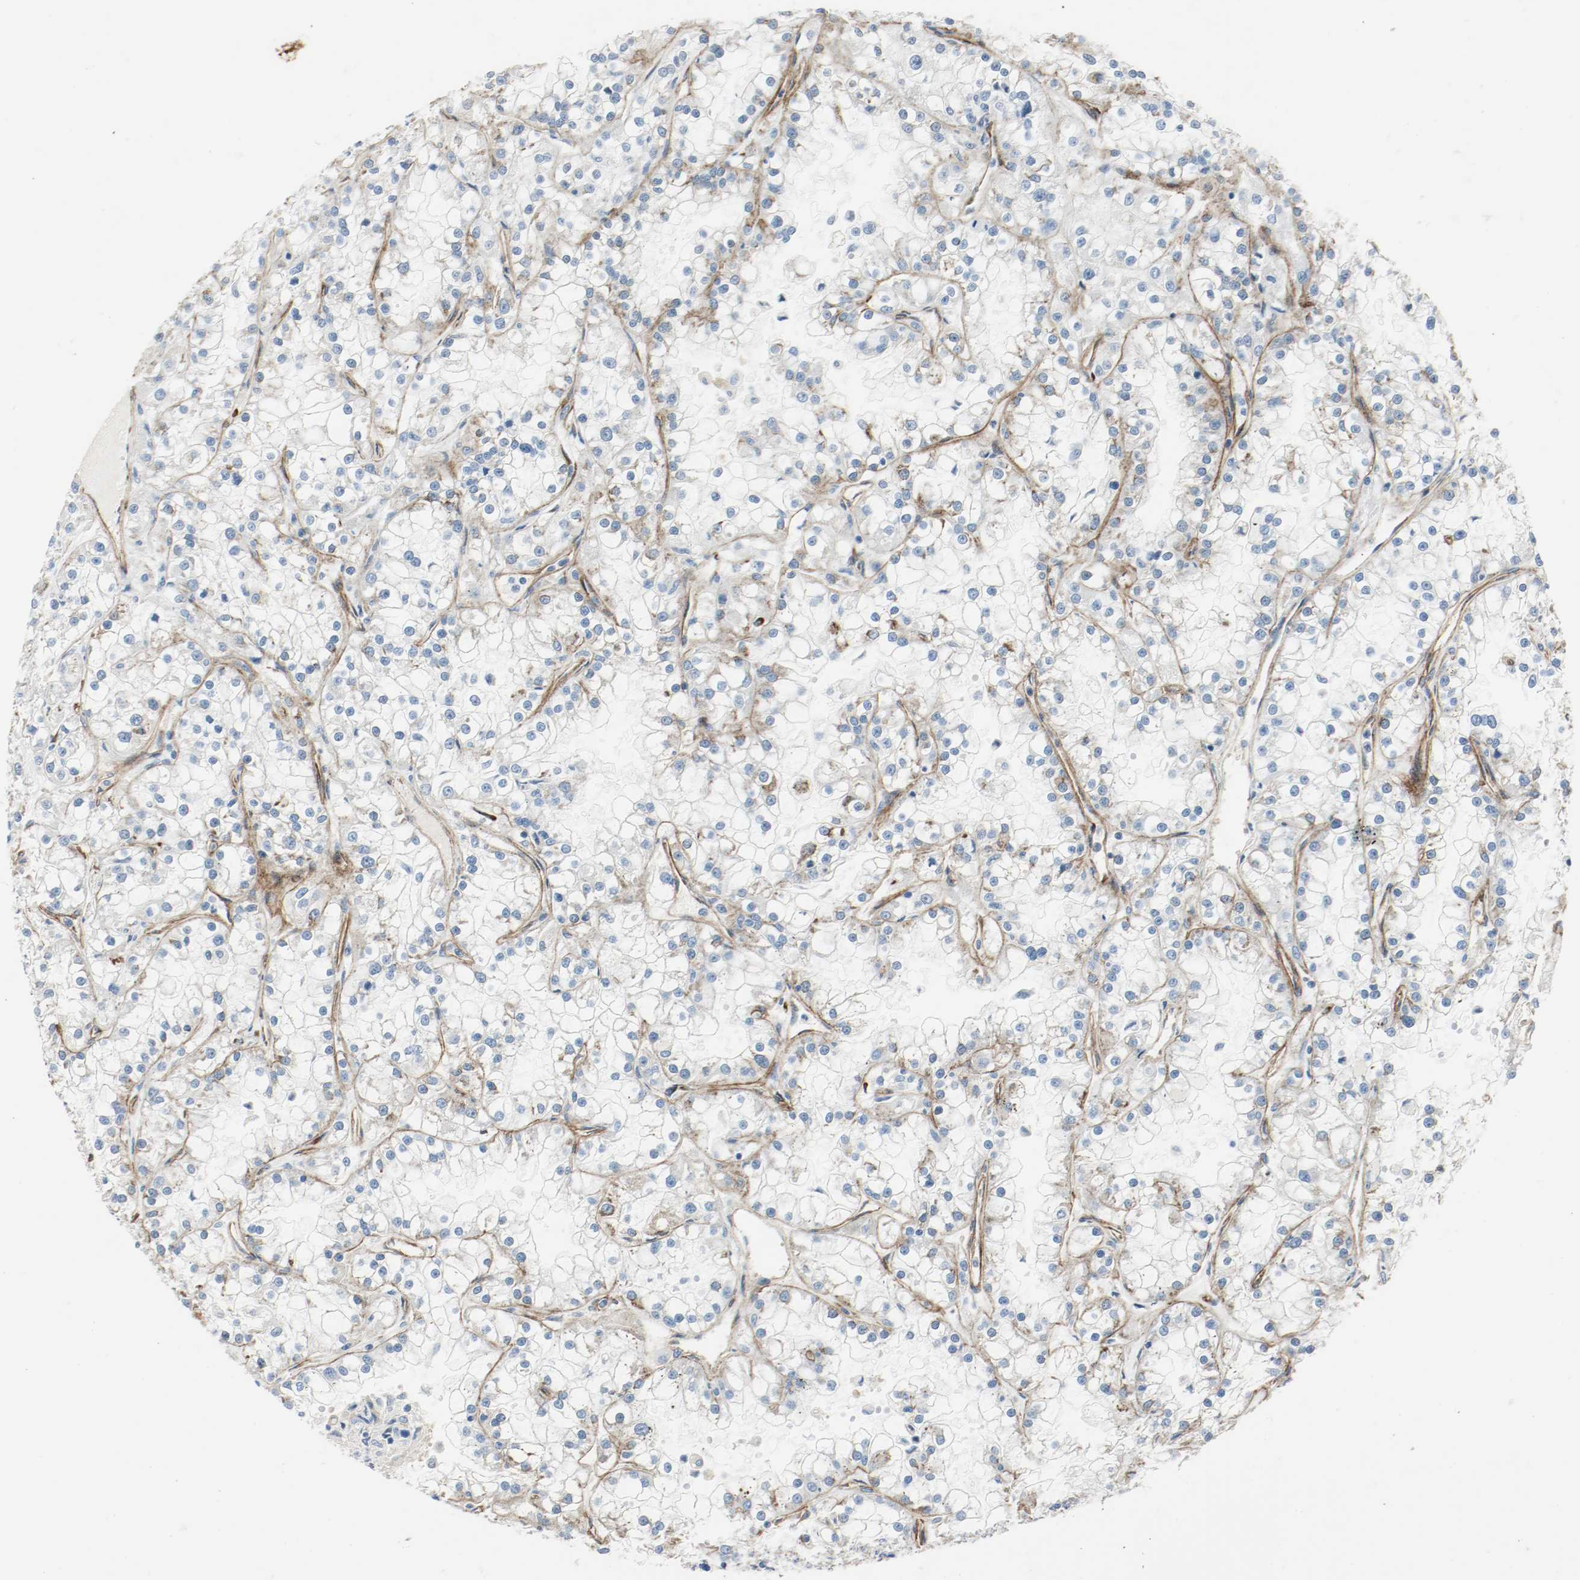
{"staining": {"intensity": "weak", "quantity": "25%-75%", "location": "cytoplasmic/membranous"}, "tissue": "renal cancer", "cell_type": "Tumor cells", "image_type": "cancer", "snomed": [{"axis": "morphology", "description": "Adenocarcinoma, NOS"}, {"axis": "topography", "description": "Kidney"}], "caption": "This is an image of immunohistochemistry (IHC) staining of renal cancer (adenocarcinoma), which shows weak staining in the cytoplasmic/membranous of tumor cells.", "gene": "LAMB1", "patient": {"sex": "female", "age": 52}}